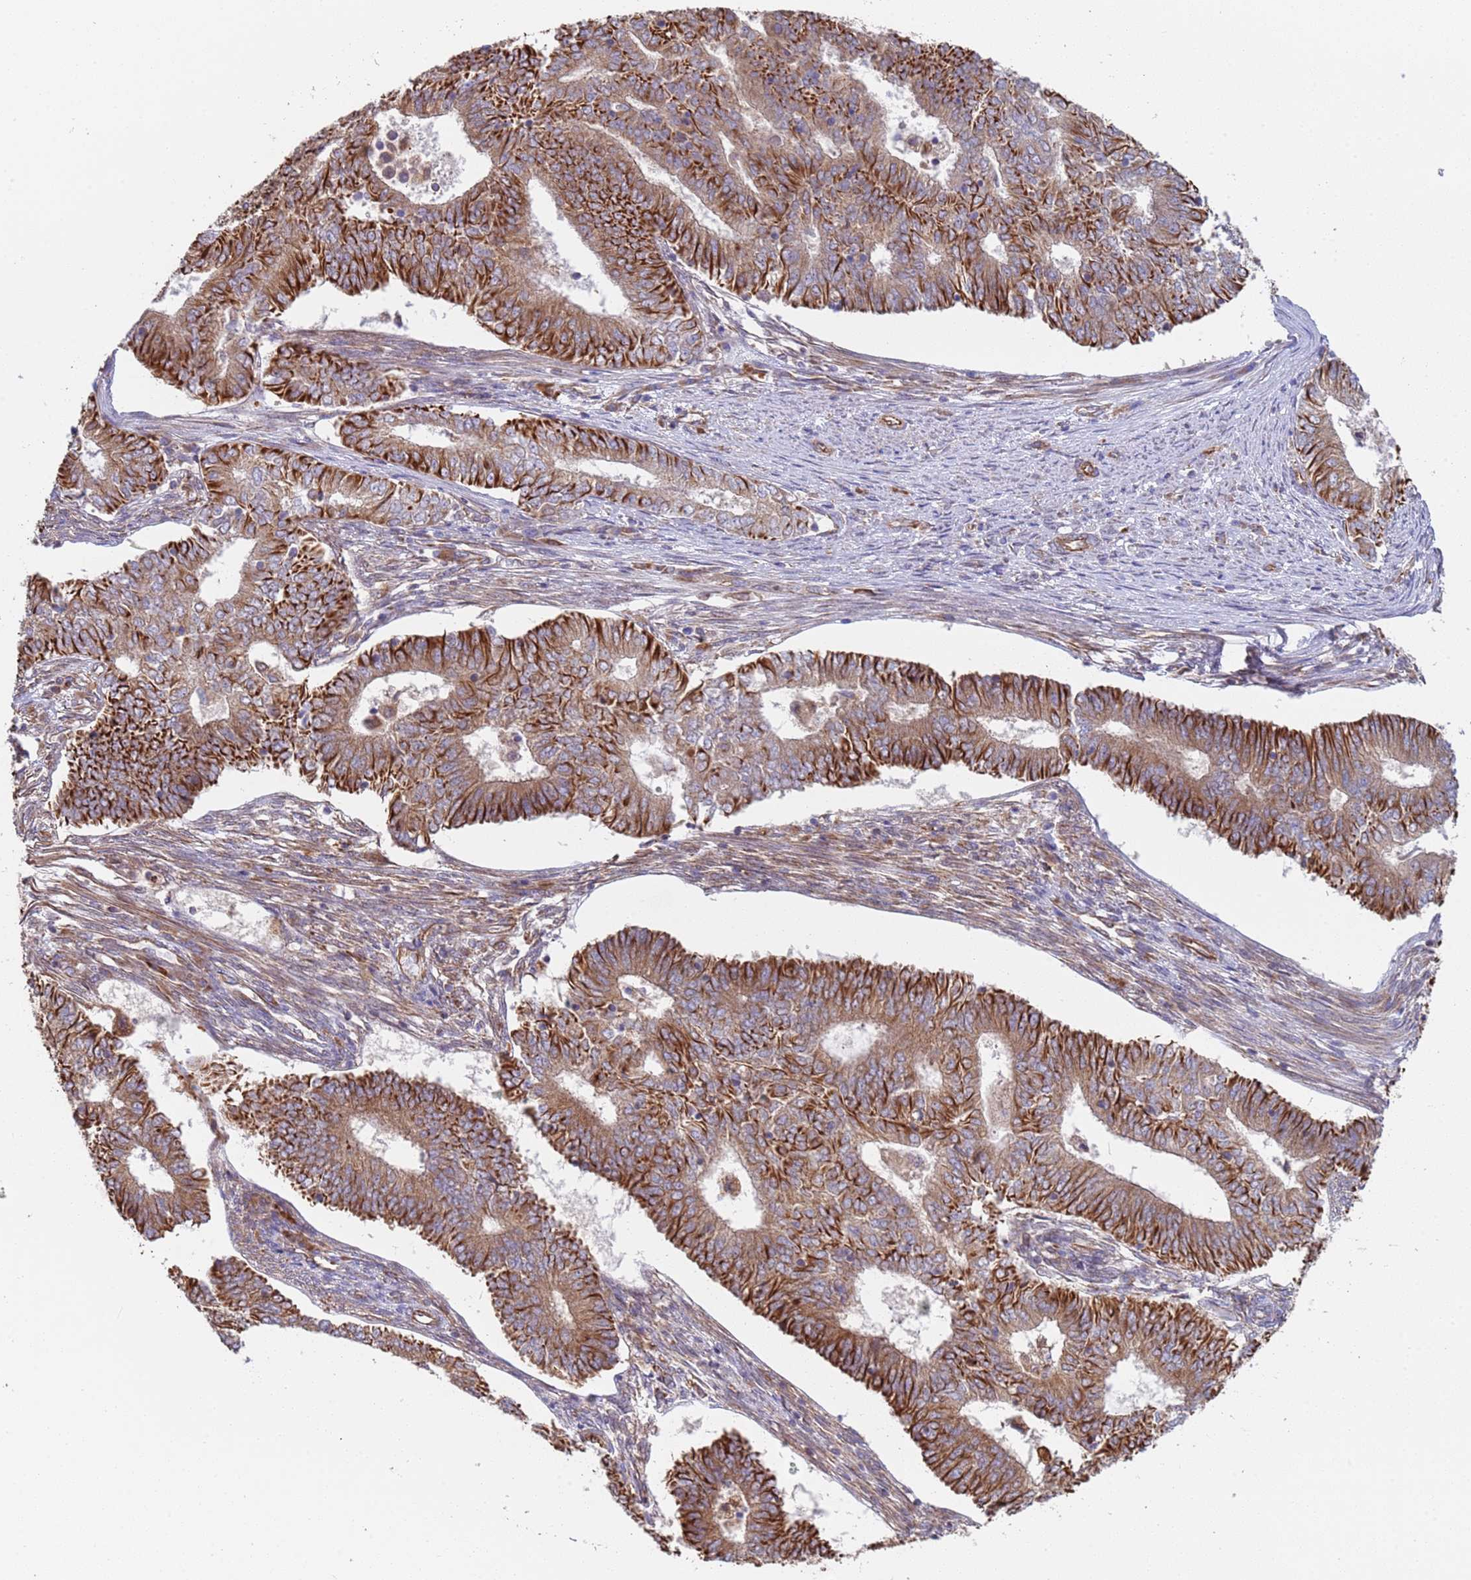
{"staining": {"intensity": "strong", "quantity": ">75%", "location": "cytoplasmic/membranous"}, "tissue": "endometrial cancer", "cell_type": "Tumor cells", "image_type": "cancer", "snomed": [{"axis": "morphology", "description": "Adenocarcinoma, NOS"}, {"axis": "topography", "description": "Endometrium"}], "caption": "Immunohistochemical staining of endometrial cancer (adenocarcinoma) shows strong cytoplasmic/membranous protein expression in about >75% of tumor cells. (IHC, brightfield microscopy, high magnification).", "gene": "NUDT12", "patient": {"sex": "female", "age": 62}}